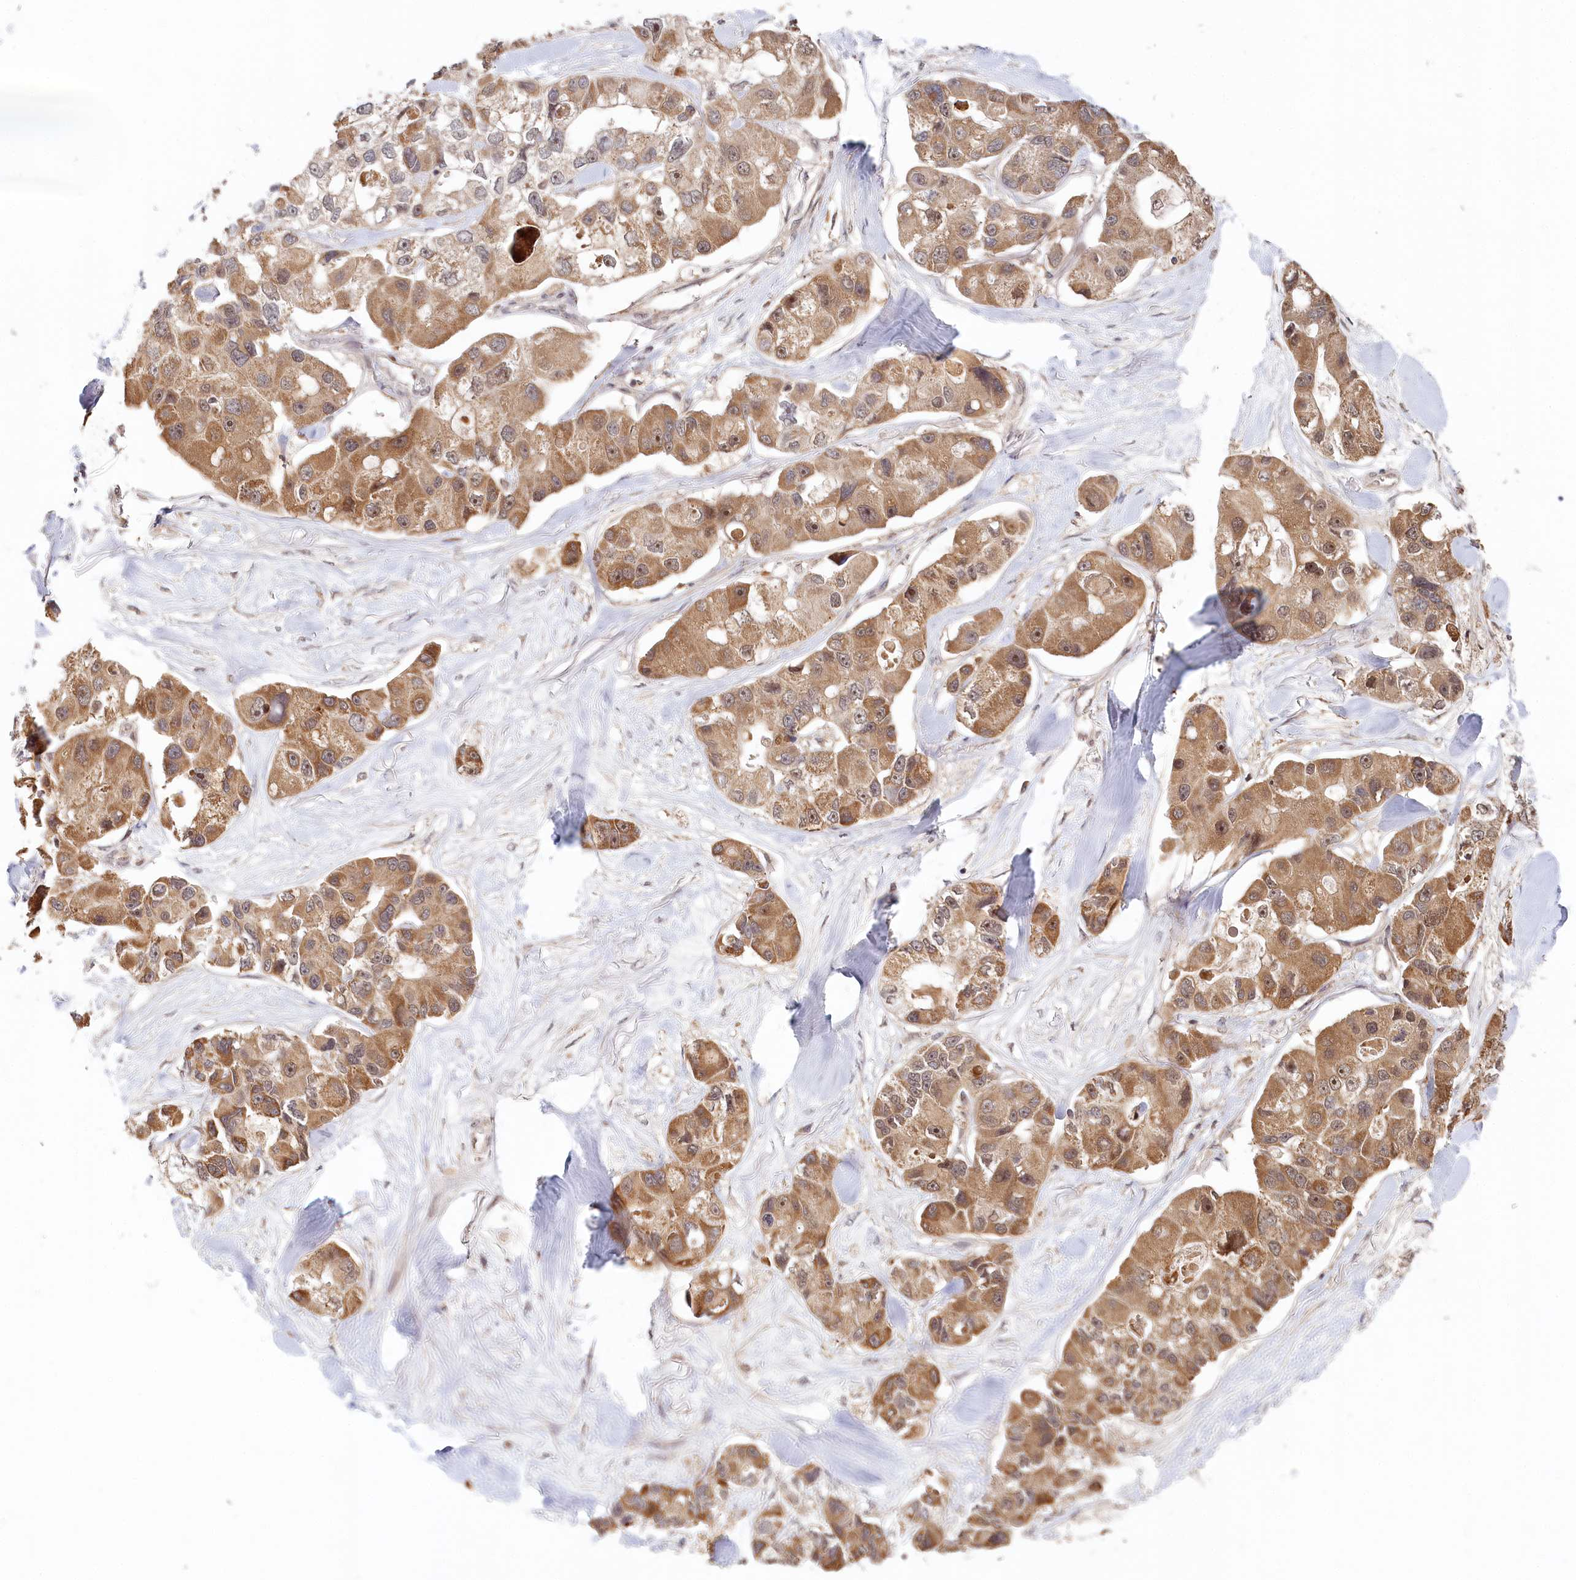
{"staining": {"intensity": "moderate", "quantity": ">75%", "location": "cytoplasmic/membranous"}, "tissue": "lung cancer", "cell_type": "Tumor cells", "image_type": "cancer", "snomed": [{"axis": "morphology", "description": "Adenocarcinoma, NOS"}, {"axis": "topography", "description": "Lung"}], "caption": "A photomicrograph of human lung cancer stained for a protein shows moderate cytoplasmic/membranous brown staining in tumor cells.", "gene": "WAPL", "patient": {"sex": "female", "age": 54}}